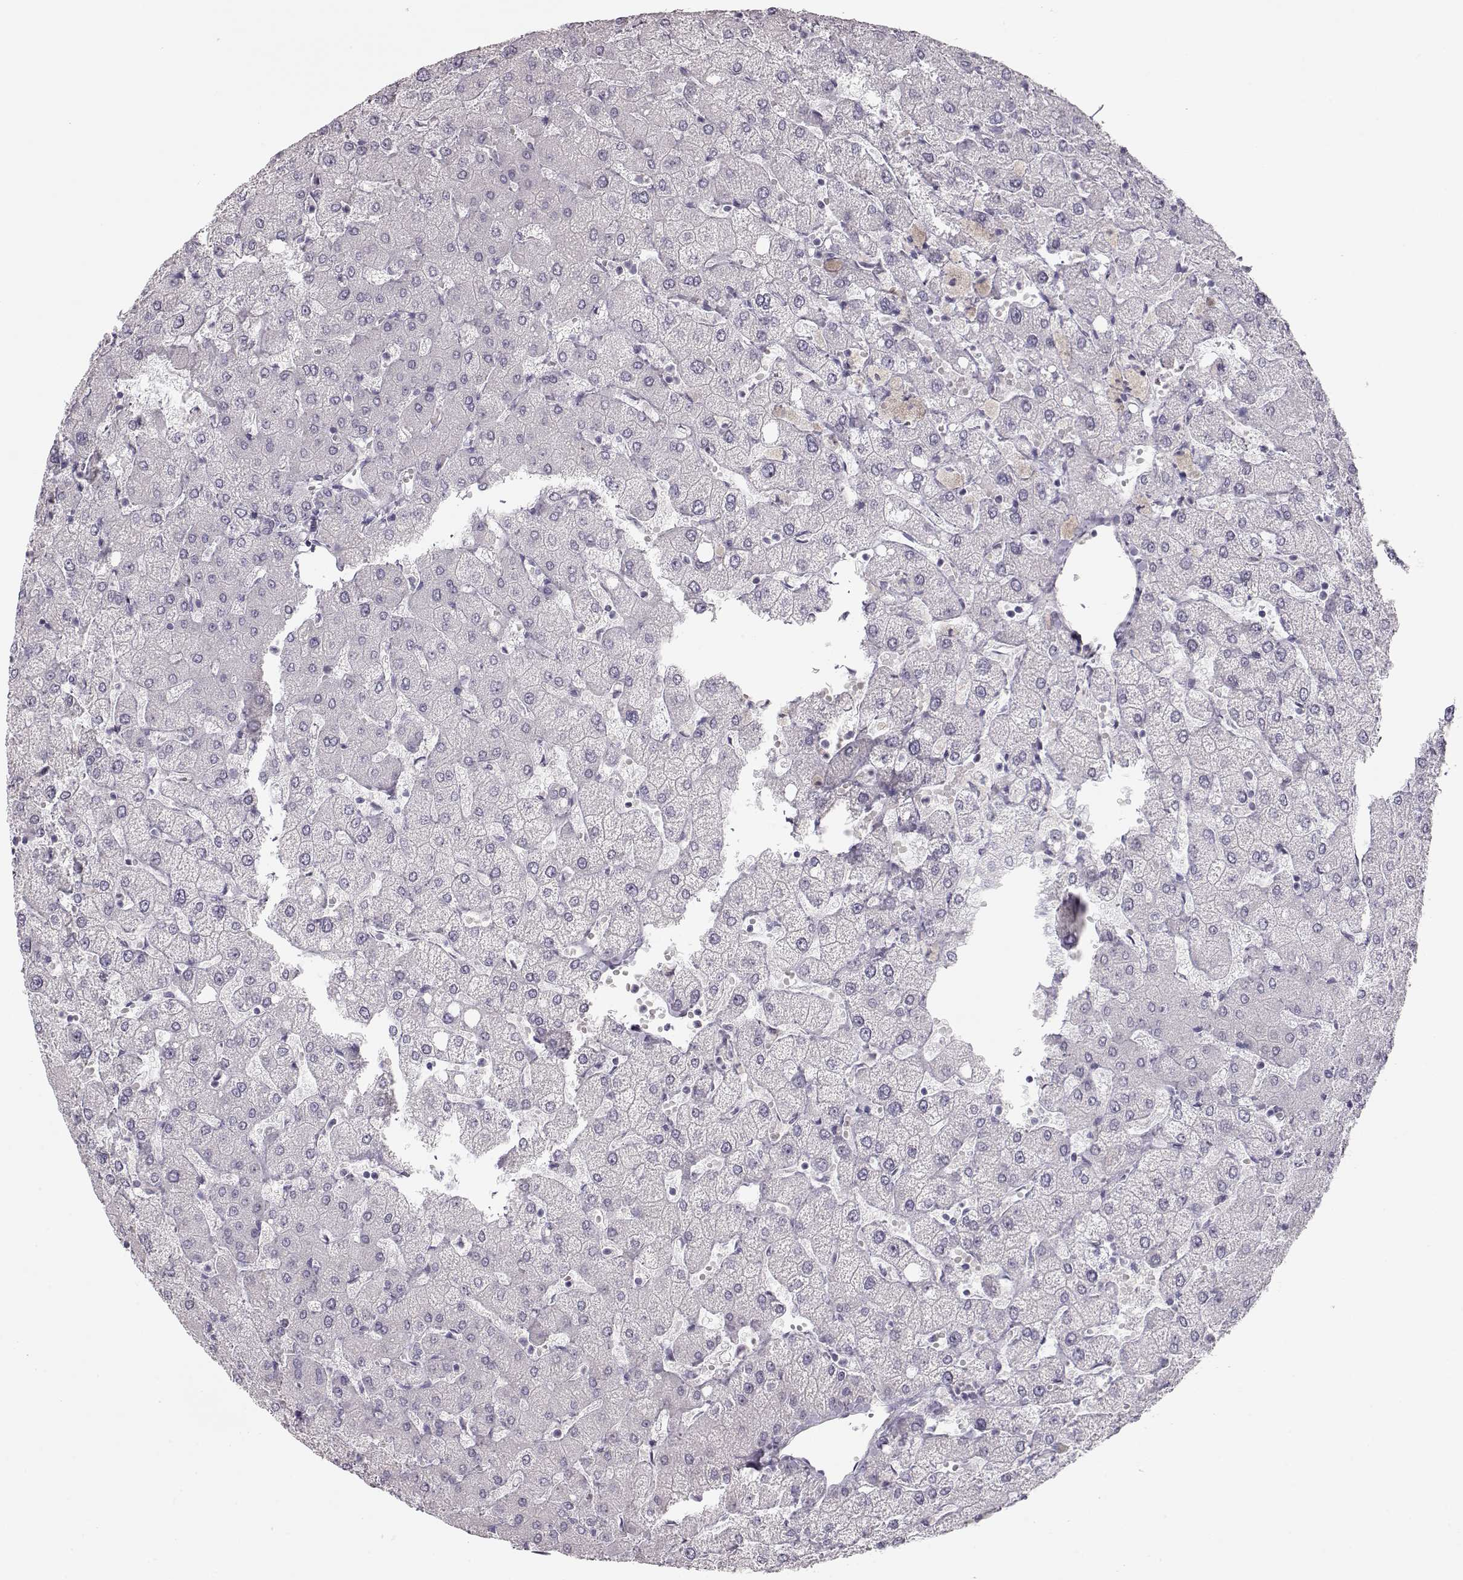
{"staining": {"intensity": "negative", "quantity": "none", "location": "none"}, "tissue": "liver", "cell_type": "Cholangiocytes", "image_type": "normal", "snomed": [{"axis": "morphology", "description": "Normal tissue, NOS"}, {"axis": "topography", "description": "Liver"}], "caption": "Cholangiocytes are negative for brown protein staining in normal liver. The staining was performed using DAB to visualize the protein expression in brown, while the nuclei were stained in blue with hematoxylin (Magnification: 20x).", "gene": "FAM205A", "patient": {"sex": "female", "age": 54}}